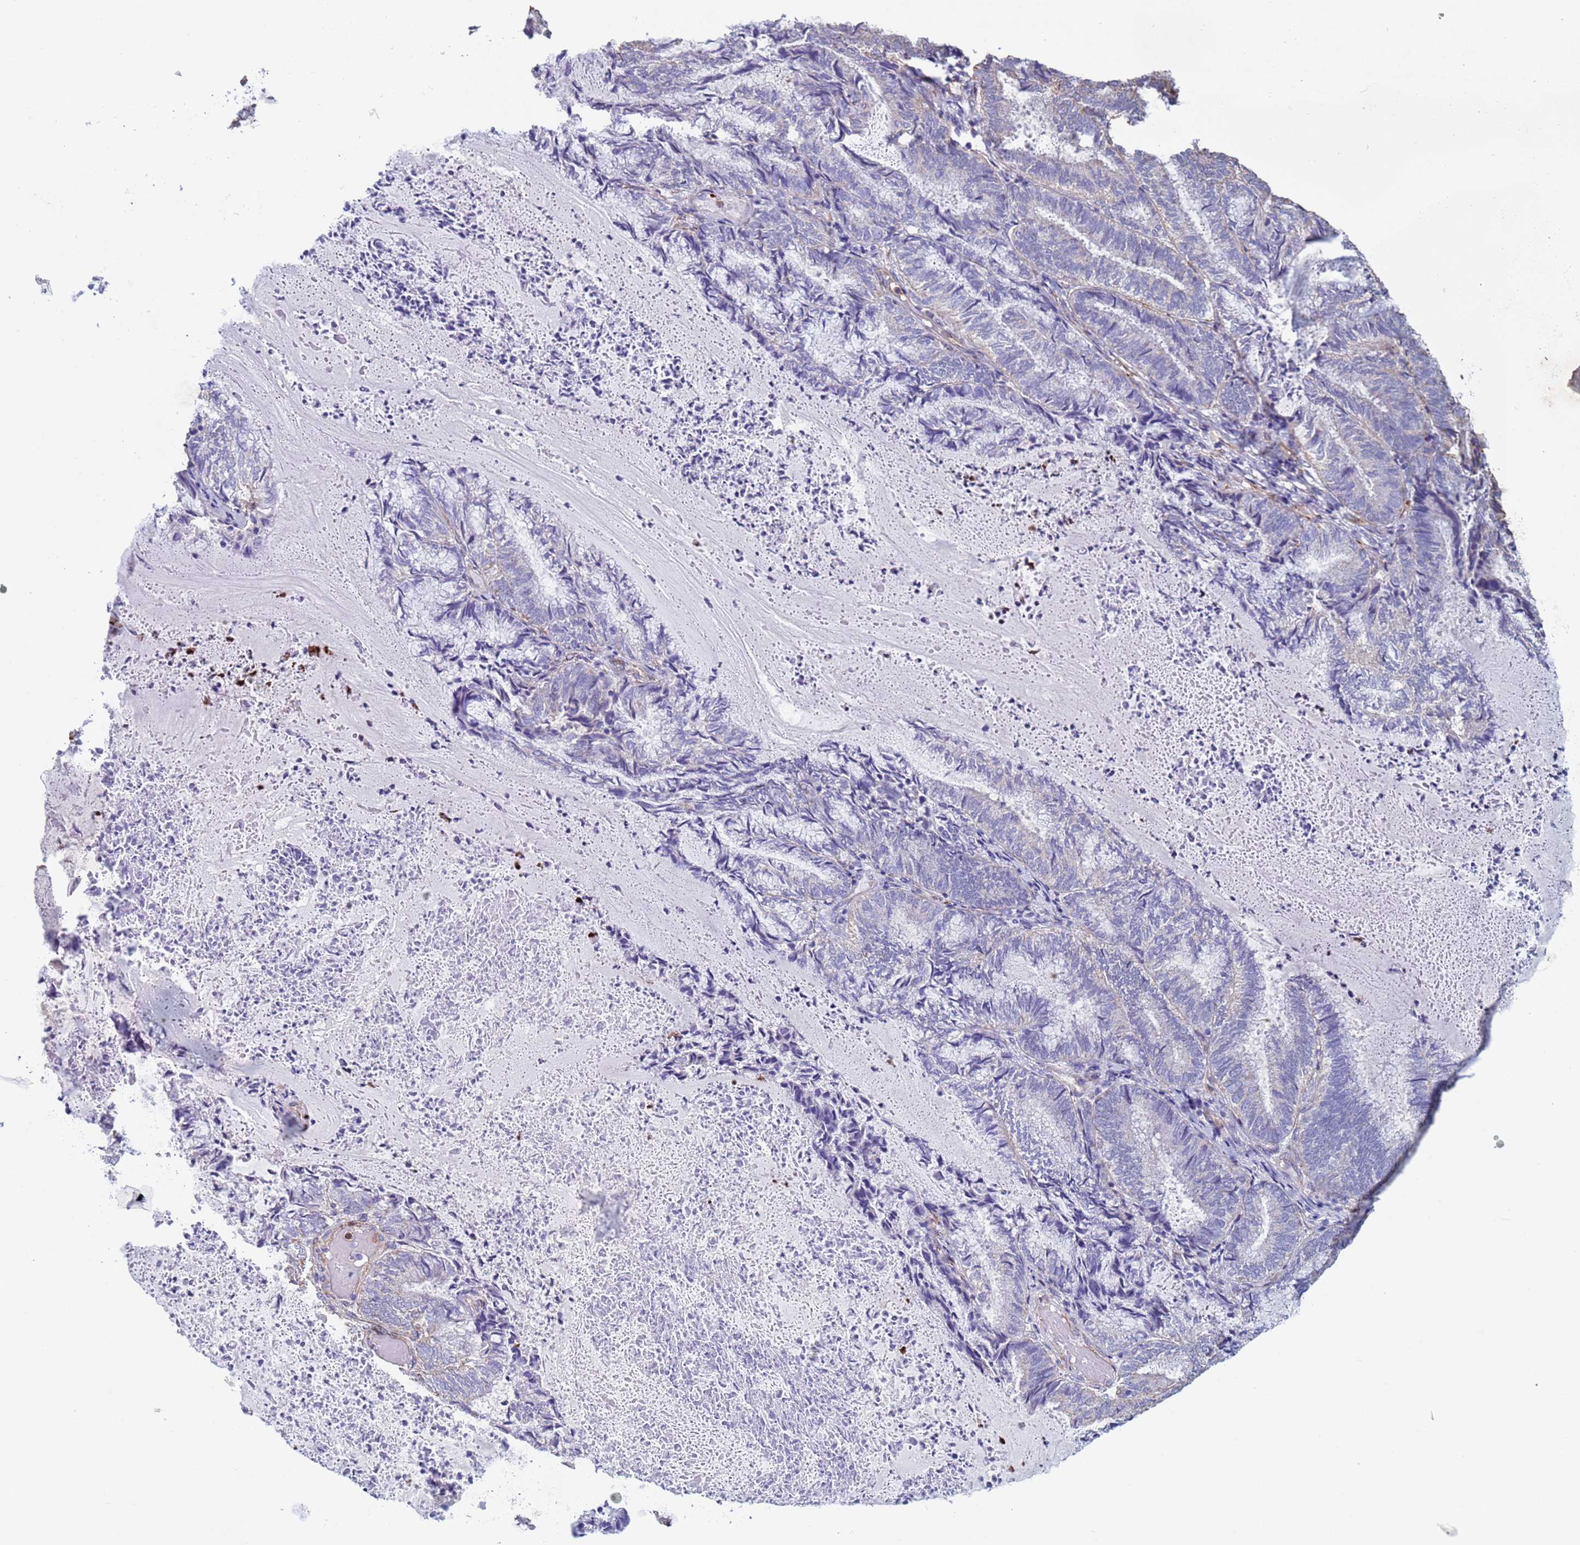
{"staining": {"intensity": "negative", "quantity": "none", "location": "none"}, "tissue": "endometrial cancer", "cell_type": "Tumor cells", "image_type": "cancer", "snomed": [{"axis": "morphology", "description": "Adenocarcinoma, NOS"}, {"axis": "topography", "description": "Endometrium"}], "caption": "Immunohistochemistry (IHC) of human endometrial adenocarcinoma shows no positivity in tumor cells. The staining is performed using DAB (3,3'-diaminobenzidine) brown chromogen with nuclei counter-stained in using hematoxylin.", "gene": "GASK1A", "patient": {"sex": "female", "age": 80}}